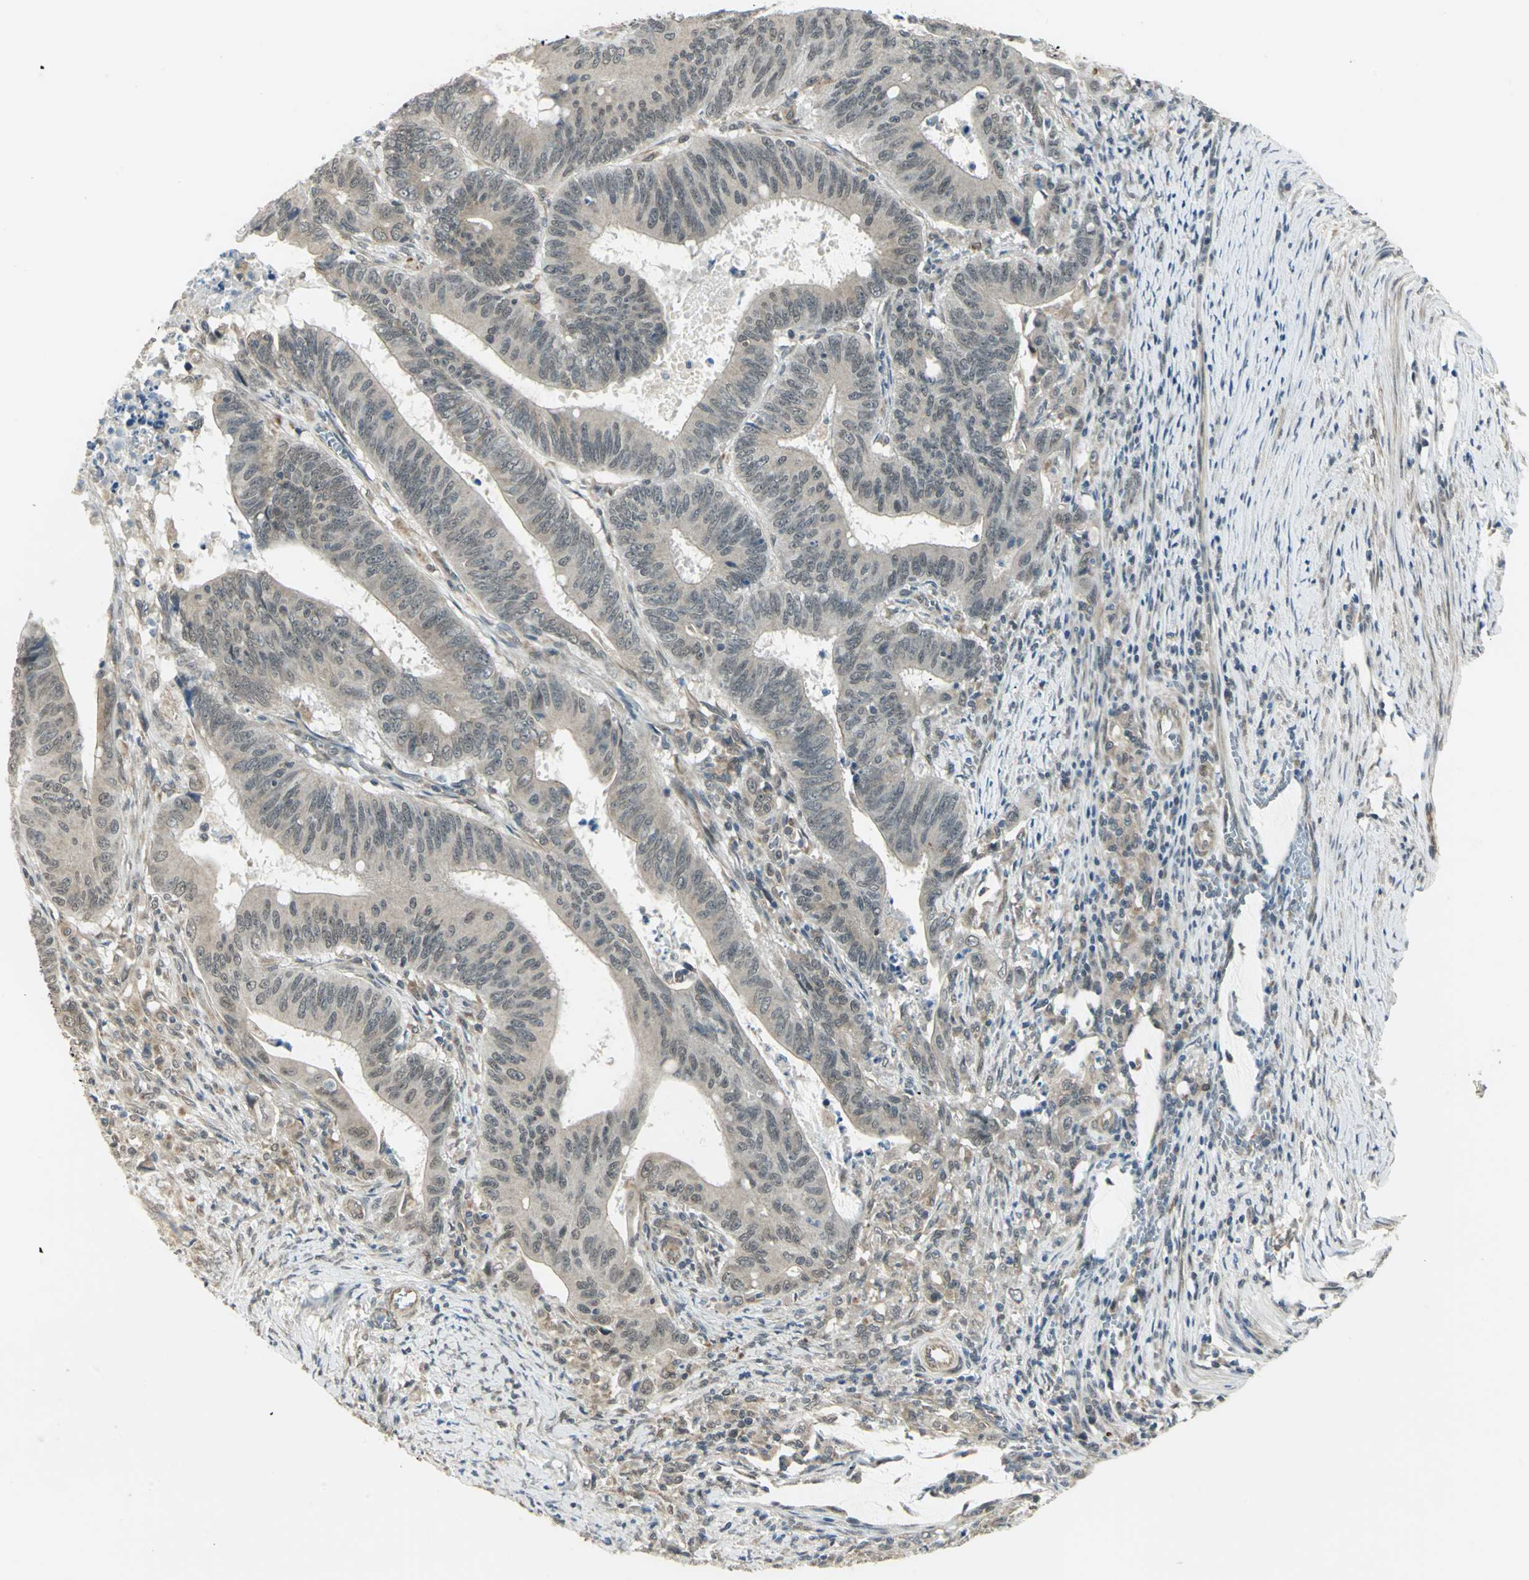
{"staining": {"intensity": "weak", "quantity": "25%-75%", "location": "cytoplasmic/membranous,nuclear"}, "tissue": "colorectal cancer", "cell_type": "Tumor cells", "image_type": "cancer", "snomed": [{"axis": "morphology", "description": "Adenocarcinoma, NOS"}, {"axis": "topography", "description": "Colon"}], "caption": "Tumor cells exhibit low levels of weak cytoplasmic/membranous and nuclear staining in about 25%-75% of cells in adenocarcinoma (colorectal). Using DAB (brown) and hematoxylin (blue) stains, captured at high magnification using brightfield microscopy.", "gene": "PLAGL2", "patient": {"sex": "male", "age": 45}}